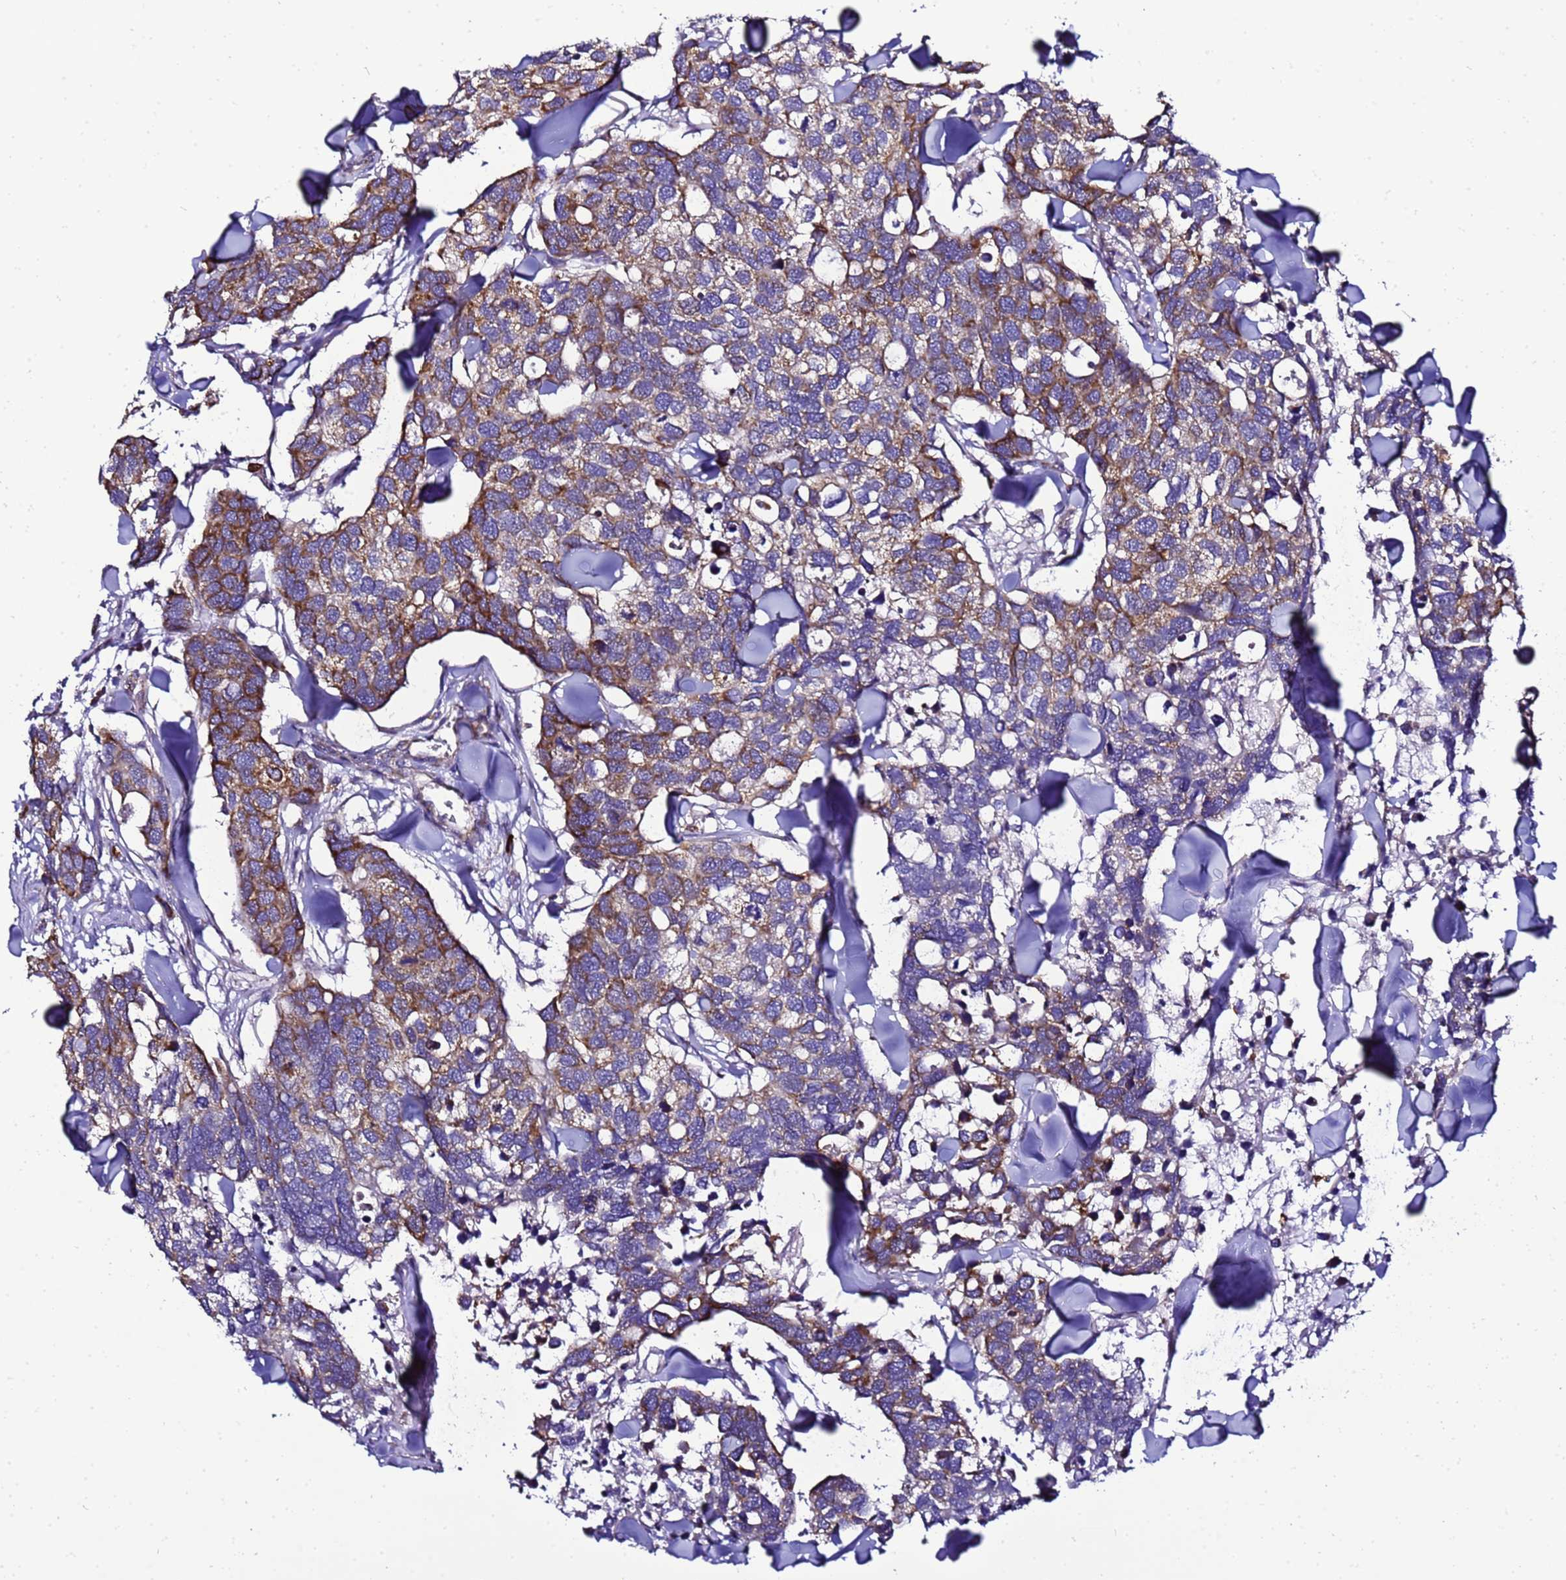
{"staining": {"intensity": "strong", "quantity": "25%-75%", "location": "cytoplasmic/membranous"}, "tissue": "breast cancer", "cell_type": "Tumor cells", "image_type": "cancer", "snomed": [{"axis": "morphology", "description": "Duct carcinoma"}, {"axis": "topography", "description": "Breast"}], "caption": "A brown stain highlights strong cytoplasmic/membranous staining of a protein in breast cancer tumor cells.", "gene": "HIGD2A", "patient": {"sex": "female", "age": 83}}